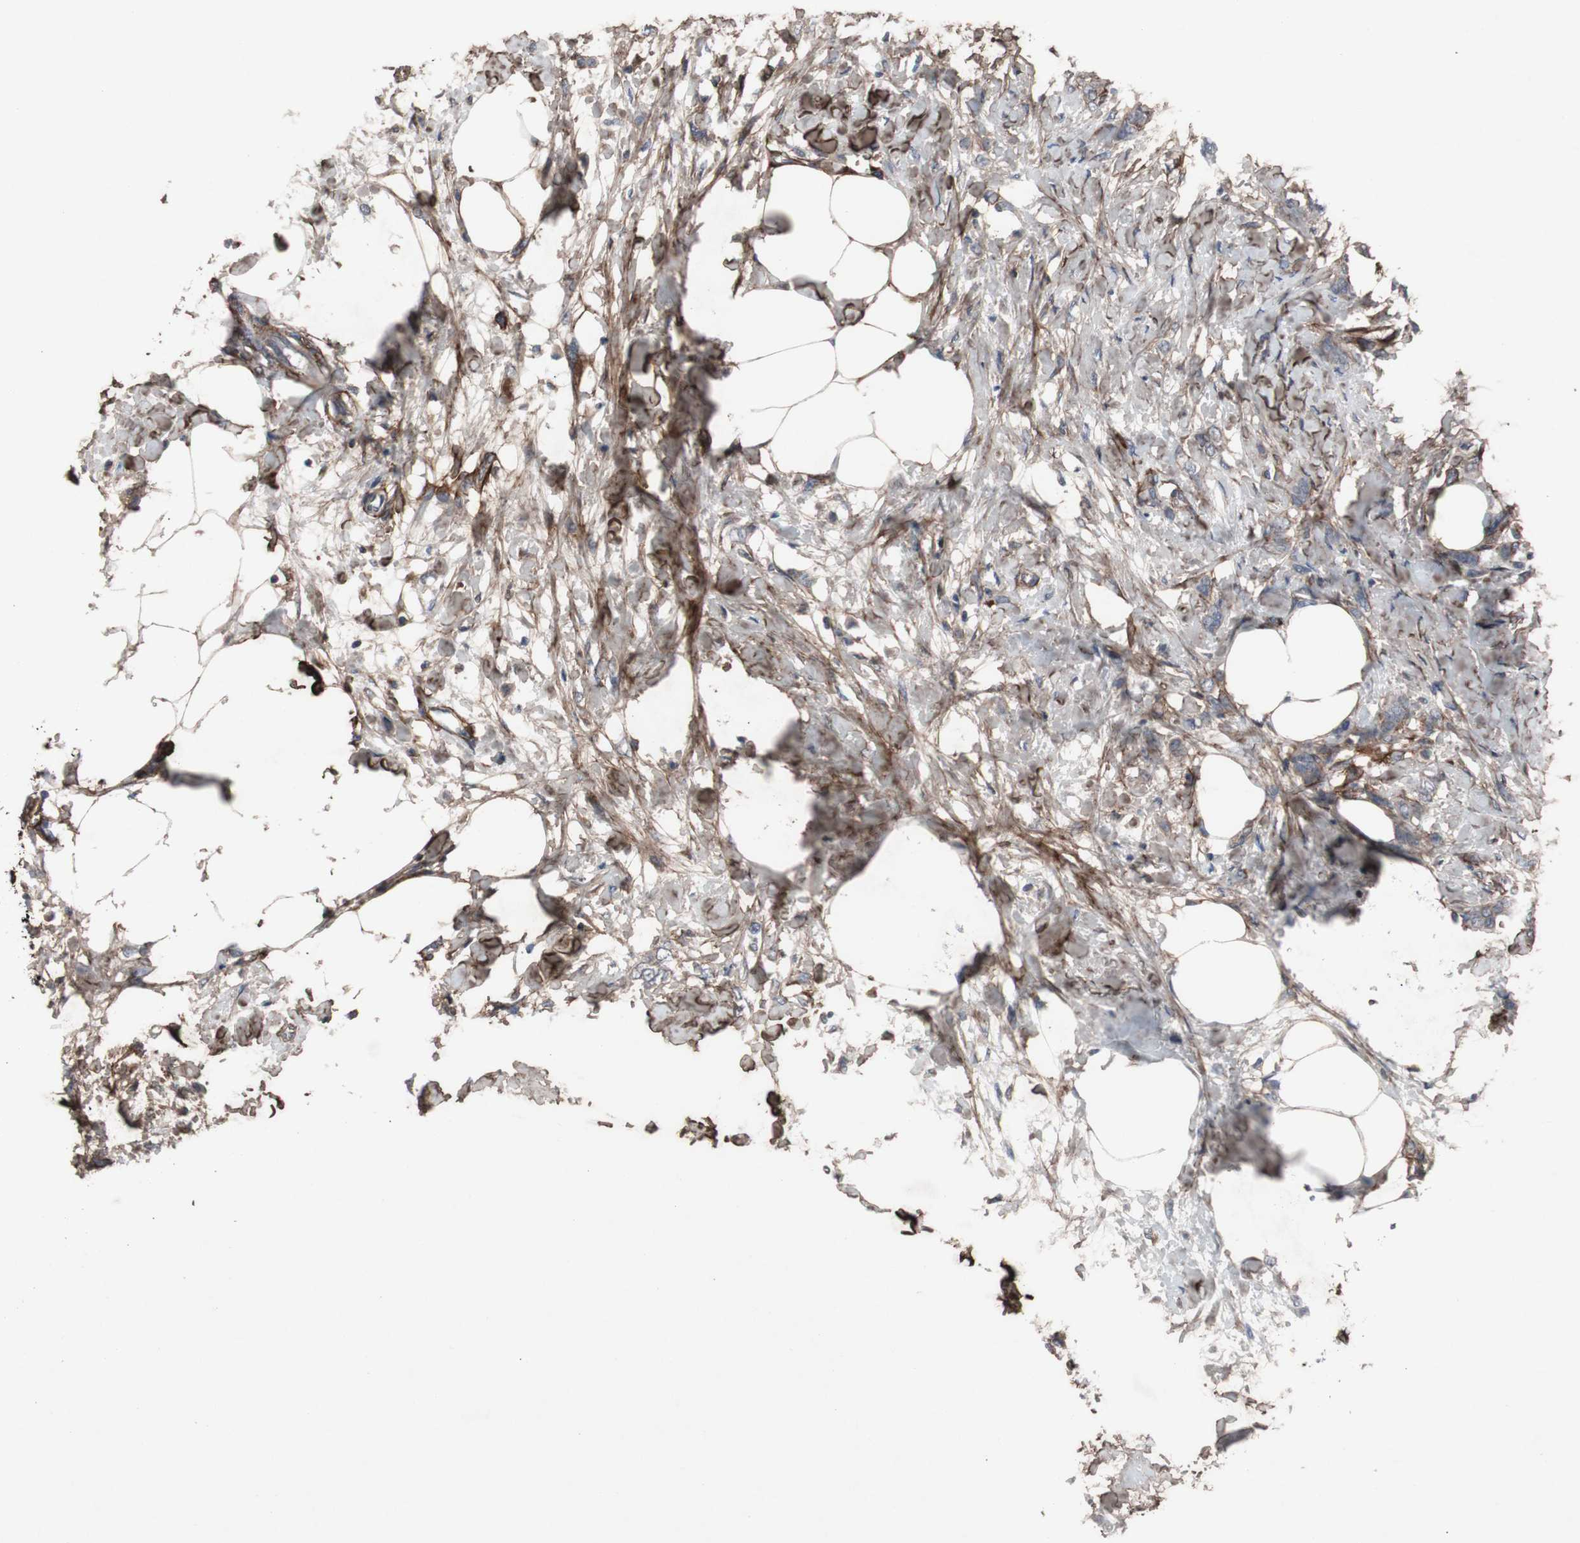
{"staining": {"intensity": "negative", "quantity": "none", "location": "none"}, "tissue": "breast cancer", "cell_type": "Tumor cells", "image_type": "cancer", "snomed": [{"axis": "morphology", "description": "Lobular carcinoma, in situ"}, {"axis": "morphology", "description": "Lobular carcinoma"}, {"axis": "topography", "description": "Breast"}], "caption": "This micrograph is of breast lobular carcinoma in situ stained with immunohistochemistry (IHC) to label a protein in brown with the nuclei are counter-stained blue. There is no expression in tumor cells.", "gene": "COL6A2", "patient": {"sex": "female", "age": 41}}